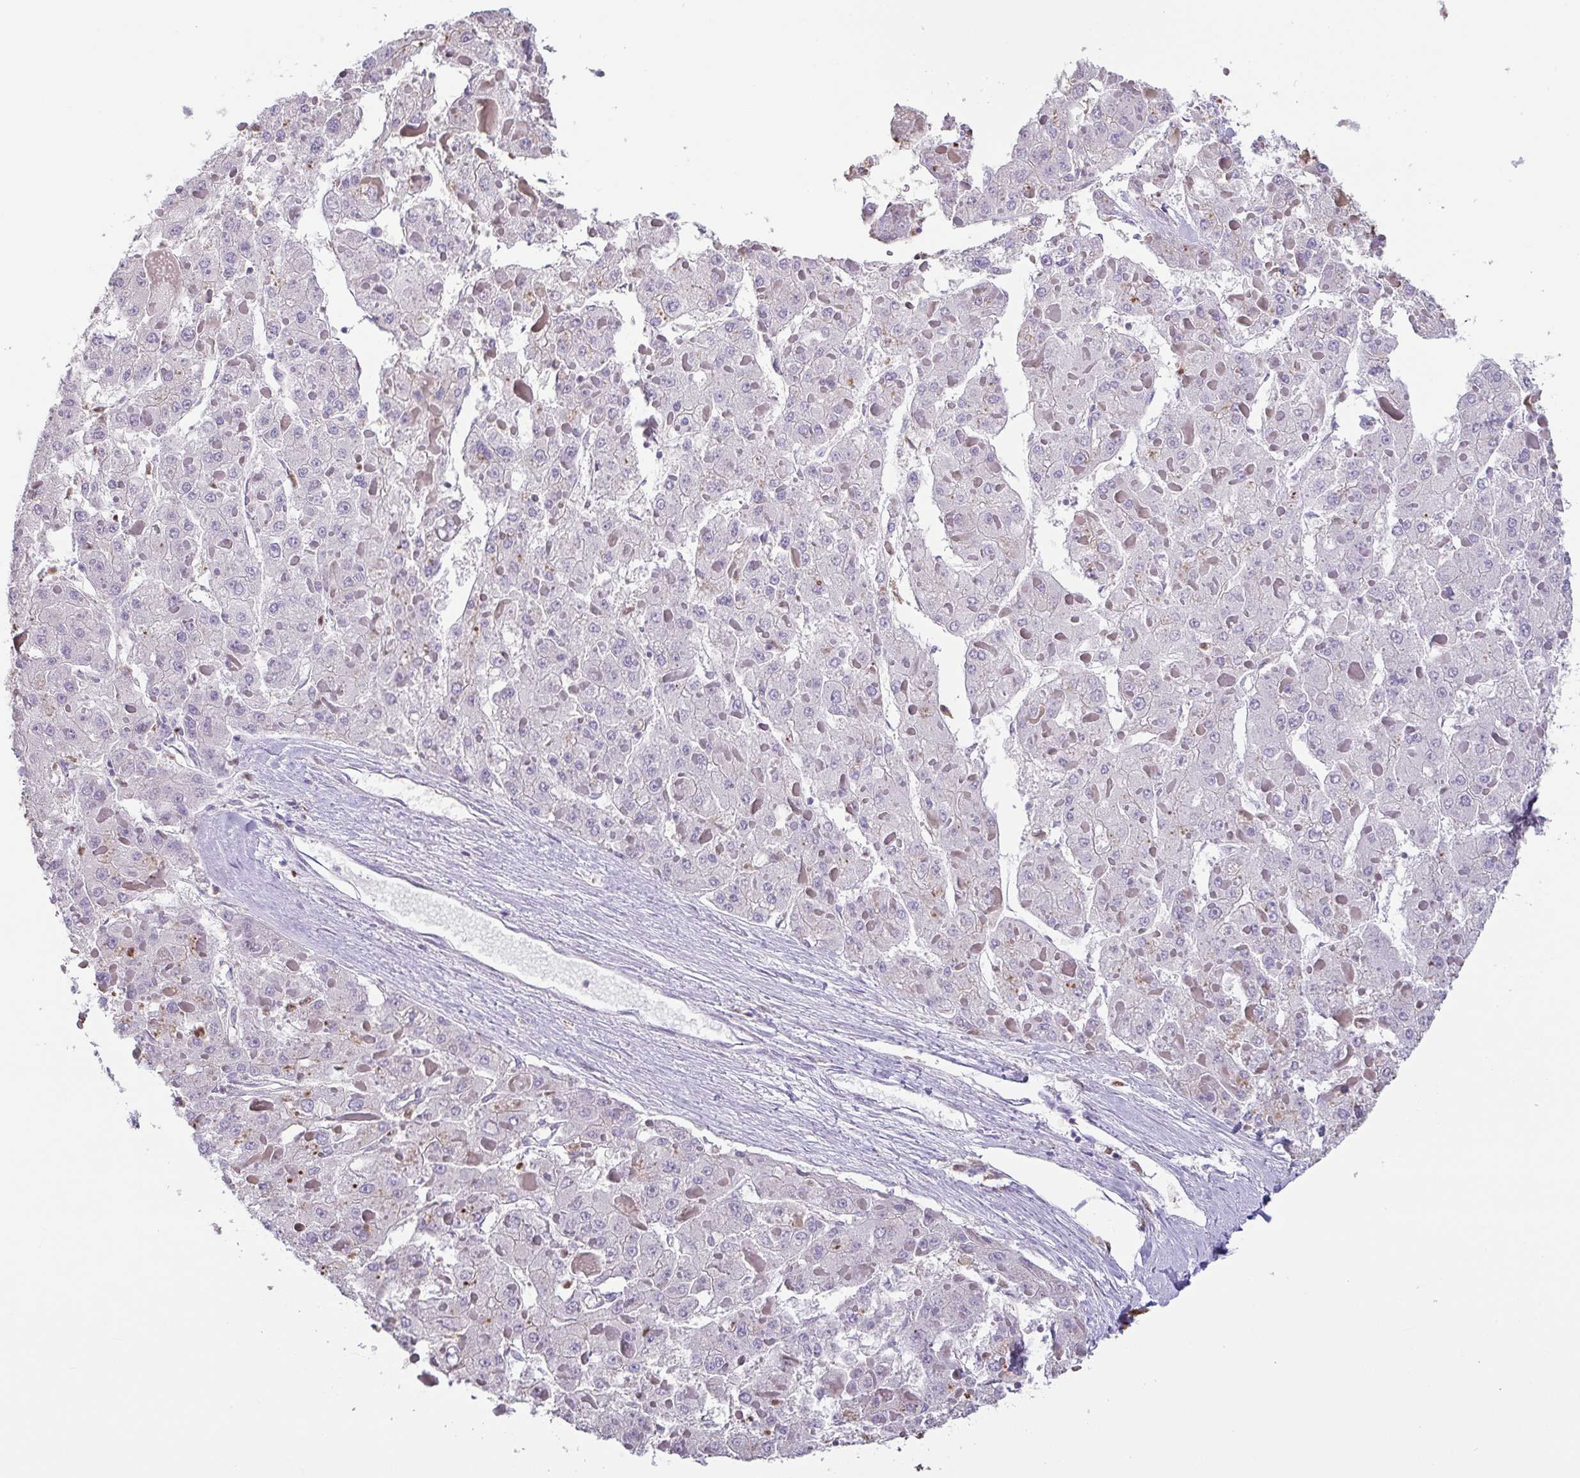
{"staining": {"intensity": "negative", "quantity": "none", "location": "none"}, "tissue": "liver cancer", "cell_type": "Tumor cells", "image_type": "cancer", "snomed": [{"axis": "morphology", "description": "Carcinoma, Hepatocellular, NOS"}, {"axis": "topography", "description": "Liver"}], "caption": "Immunohistochemical staining of liver cancer reveals no significant staining in tumor cells.", "gene": "BTBD10", "patient": {"sex": "female", "age": 73}}